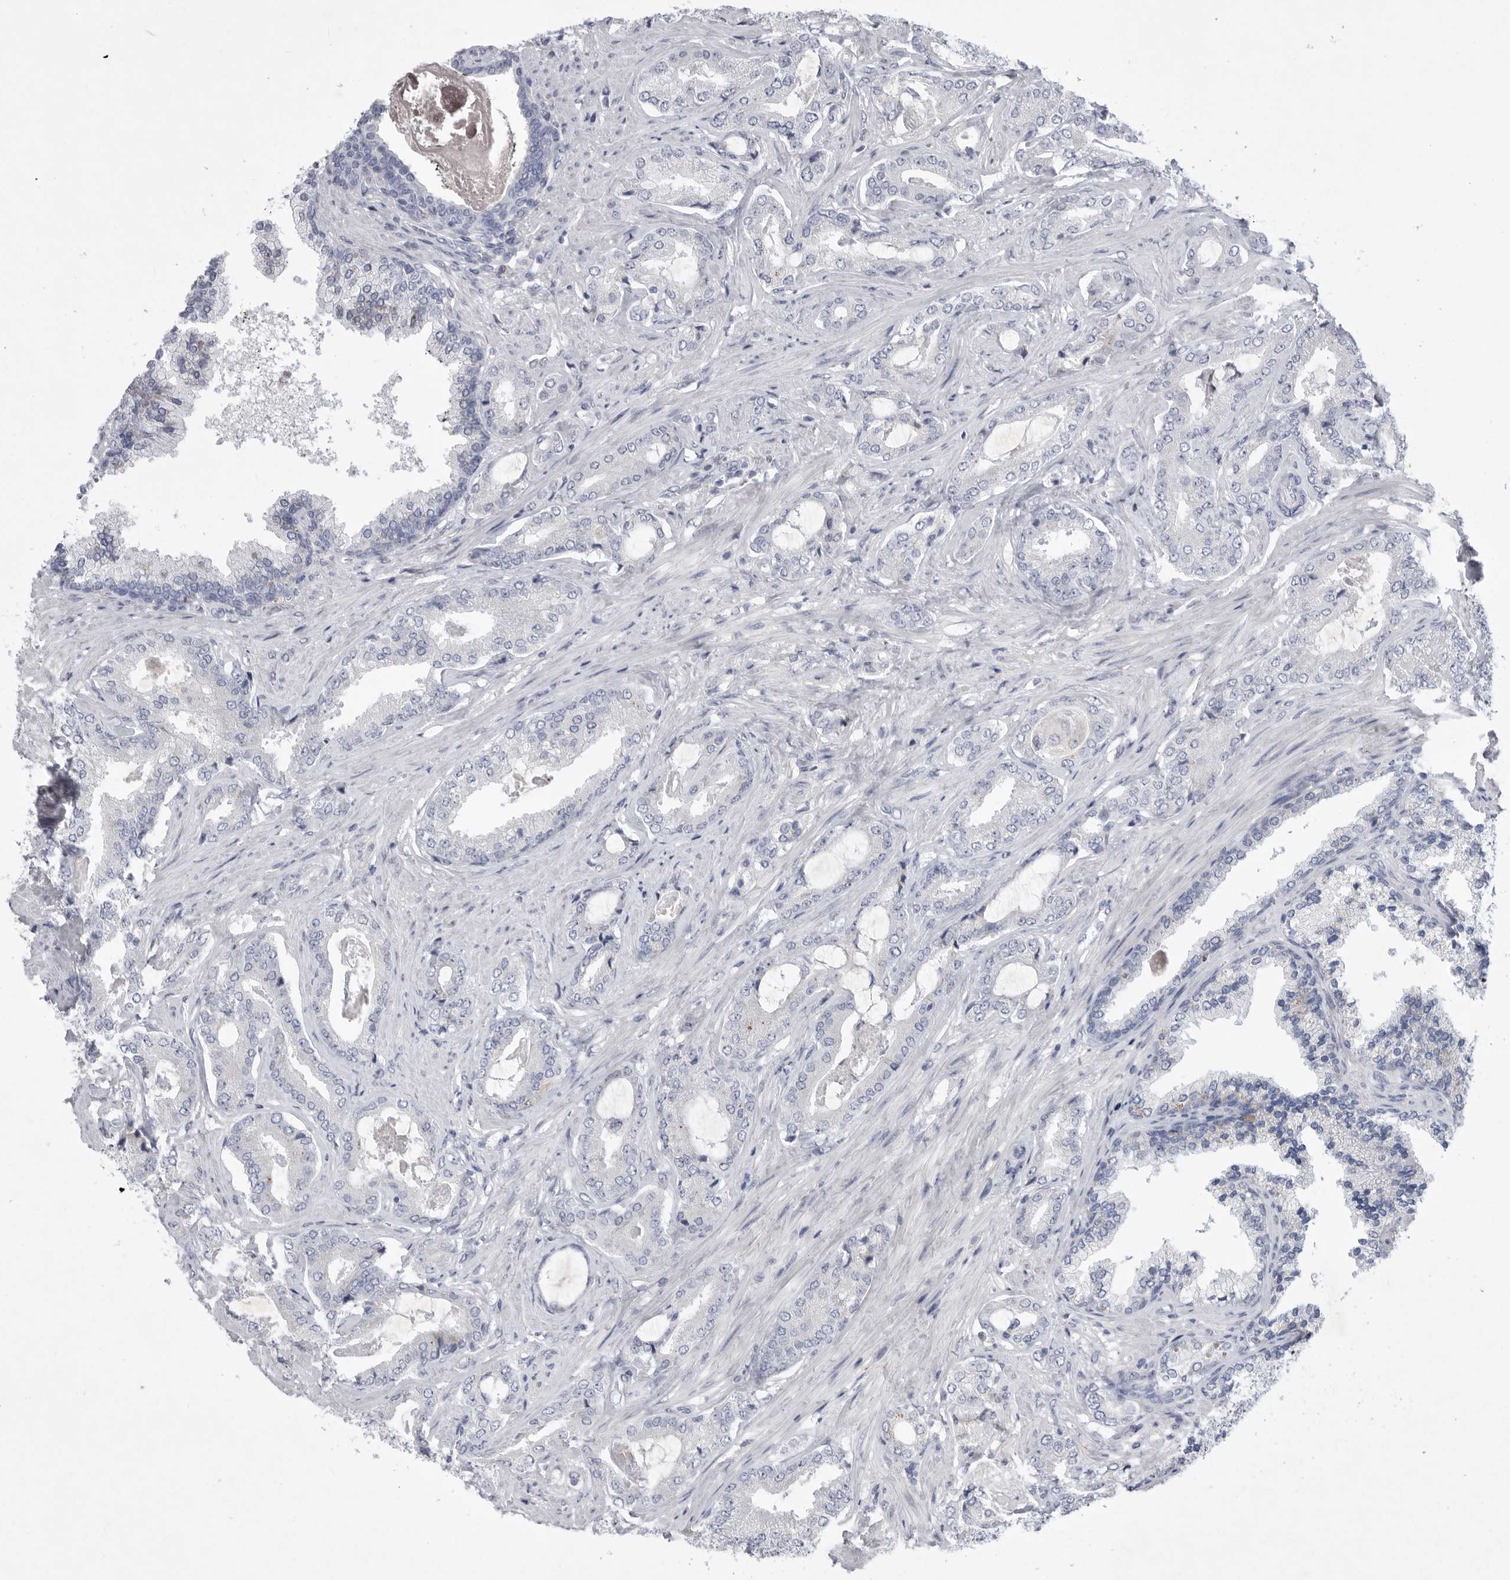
{"staining": {"intensity": "negative", "quantity": "none", "location": "none"}, "tissue": "prostate cancer", "cell_type": "Tumor cells", "image_type": "cancer", "snomed": [{"axis": "morphology", "description": "Adenocarcinoma, Low grade"}, {"axis": "topography", "description": "Prostate"}], "caption": "Micrograph shows no significant protein expression in tumor cells of prostate low-grade adenocarcinoma.", "gene": "SIGLEC10", "patient": {"sex": "male", "age": 71}}